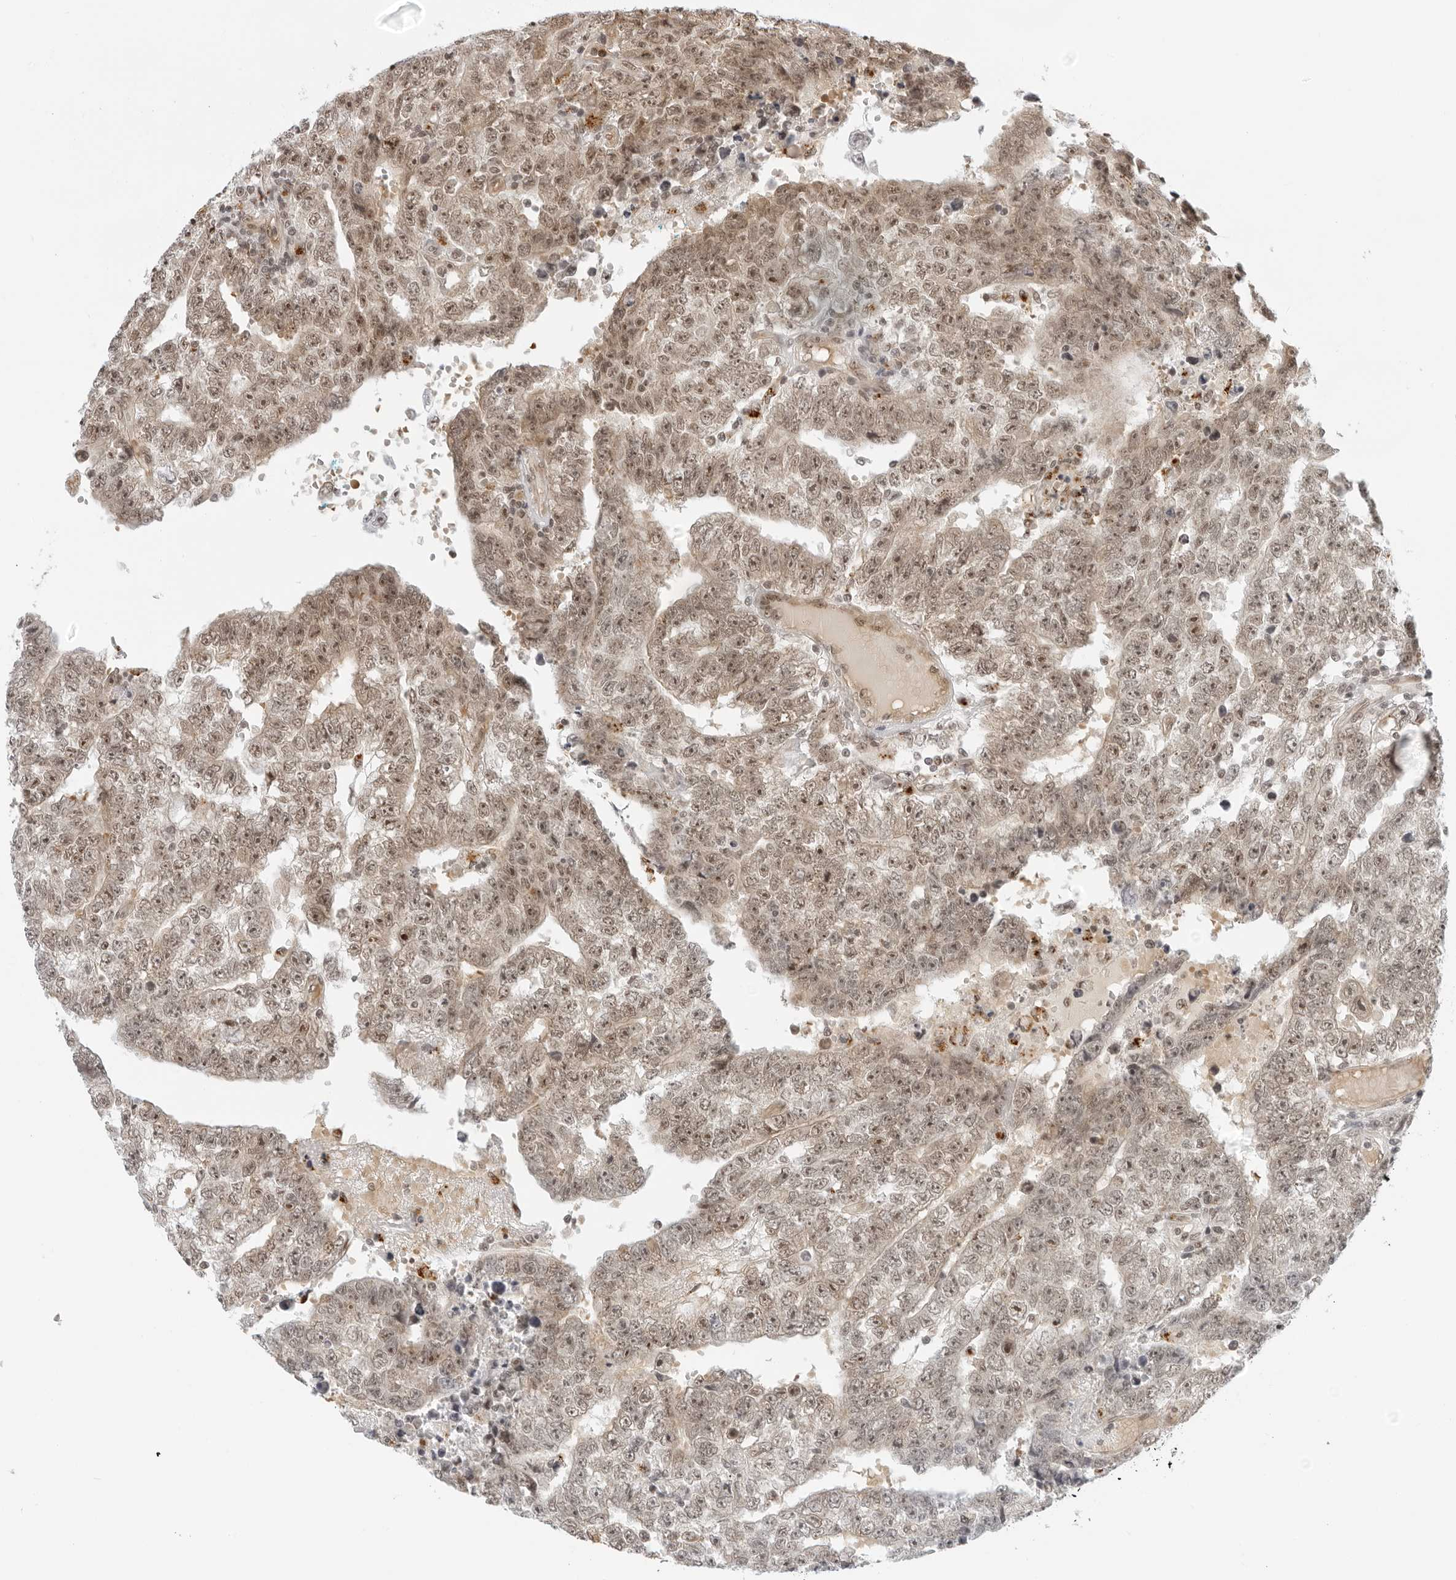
{"staining": {"intensity": "moderate", "quantity": "25%-75%", "location": "nuclear"}, "tissue": "testis cancer", "cell_type": "Tumor cells", "image_type": "cancer", "snomed": [{"axis": "morphology", "description": "Carcinoma, Embryonal, NOS"}, {"axis": "topography", "description": "Testis"}], "caption": "IHC image of neoplastic tissue: testis cancer stained using IHC displays medium levels of moderate protein expression localized specifically in the nuclear of tumor cells, appearing as a nuclear brown color.", "gene": "TOX4", "patient": {"sex": "male", "age": 25}}